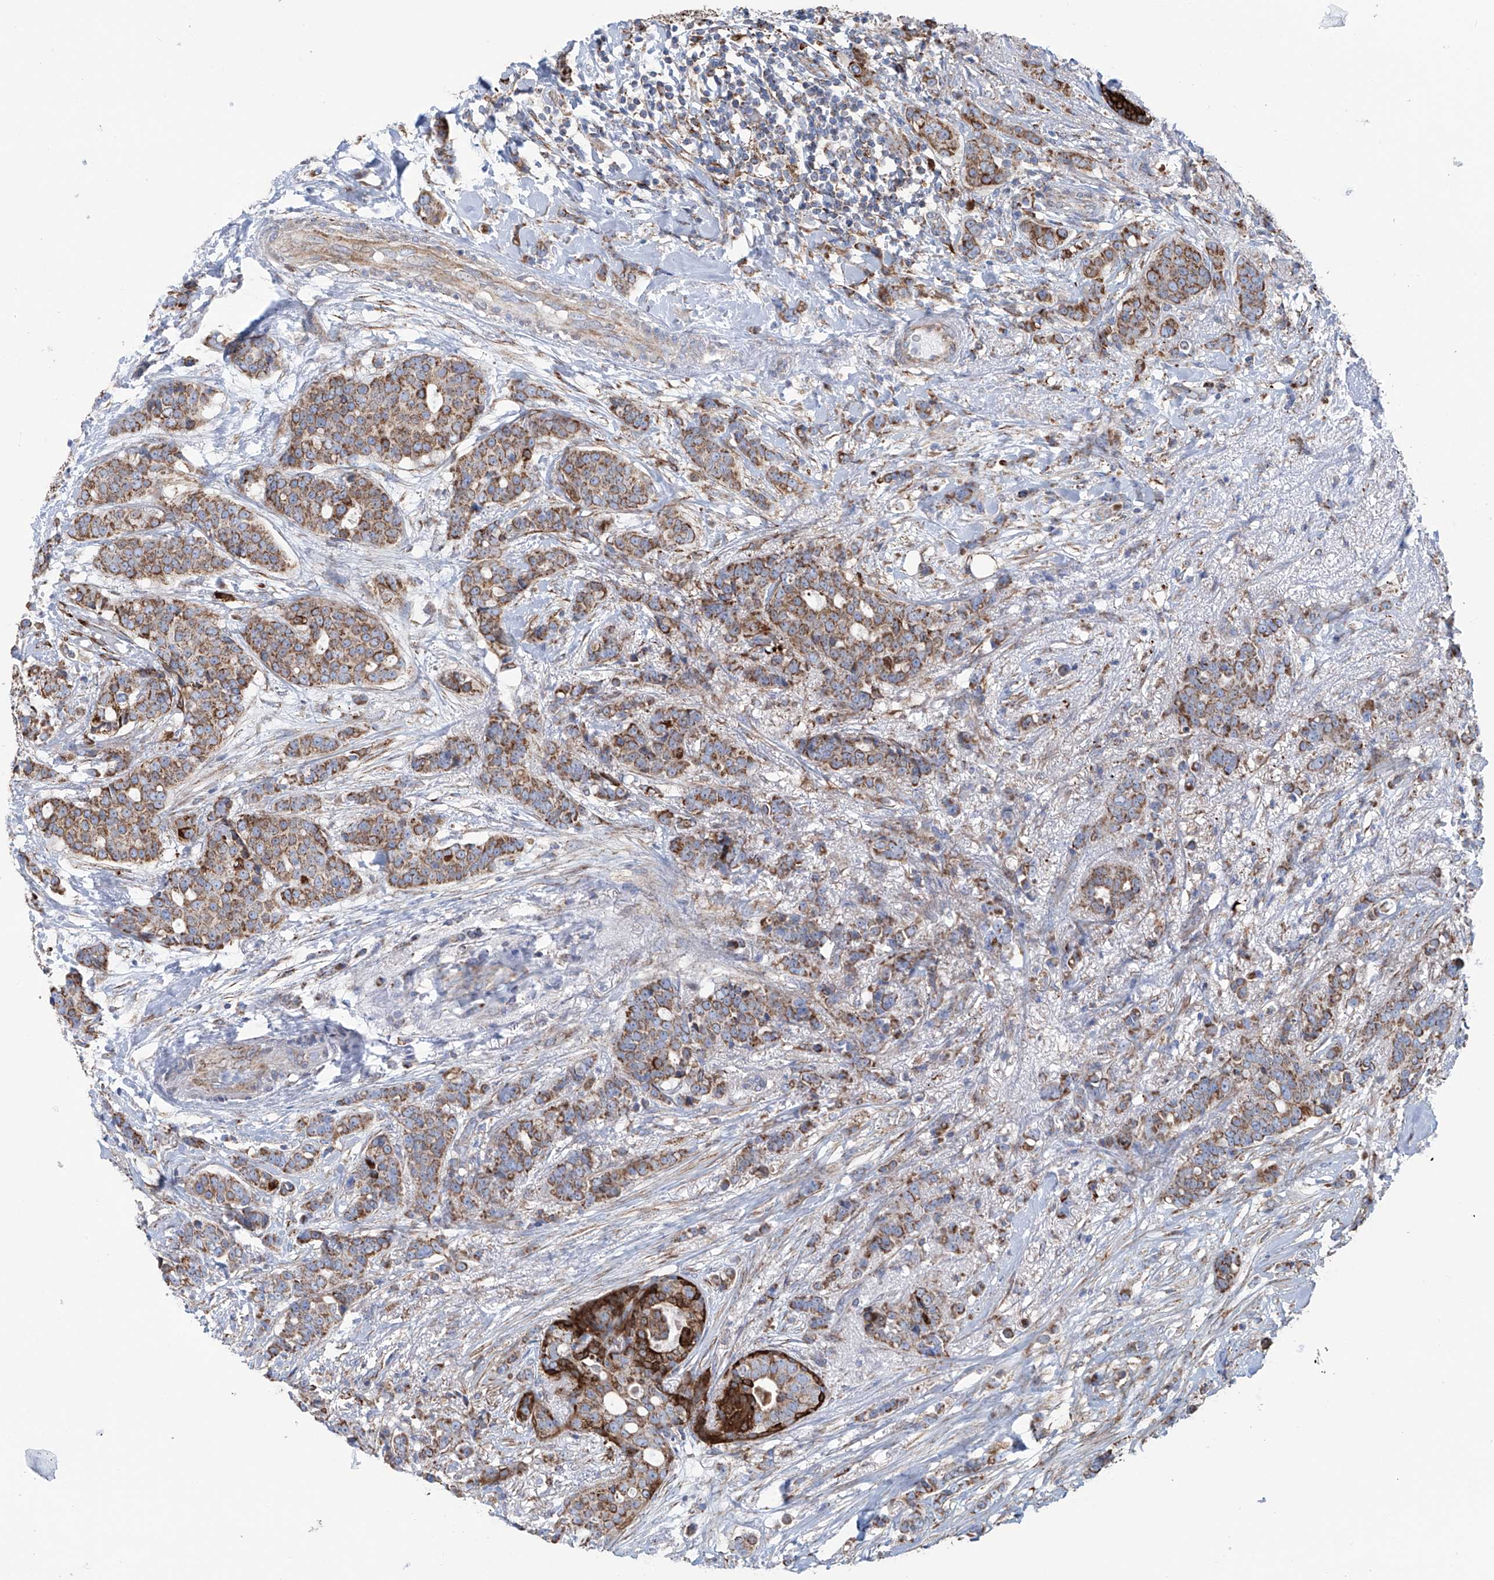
{"staining": {"intensity": "moderate", "quantity": ">75%", "location": "cytoplasmic/membranous"}, "tissue": "breast cancer", "cell_type": "Tumor cells", "image_type": "cancer", "snomed": [{"axis": "morphology", "description": "Lobular carcinoma"}, {"axis": "topography", "description": "Breast"}], "caption": "Protein expression analysis of breast lobular carcinoma shows moderate cytoplasmic/membranous positivity in approximately >75% of tumor cells. Using DAB (brown) and hematoxylin (blue) stains, captured at high magnification using brightfield microscopy.", "gene": "ALDH6A1", "patient": {"sex": "female", "age": 51}}